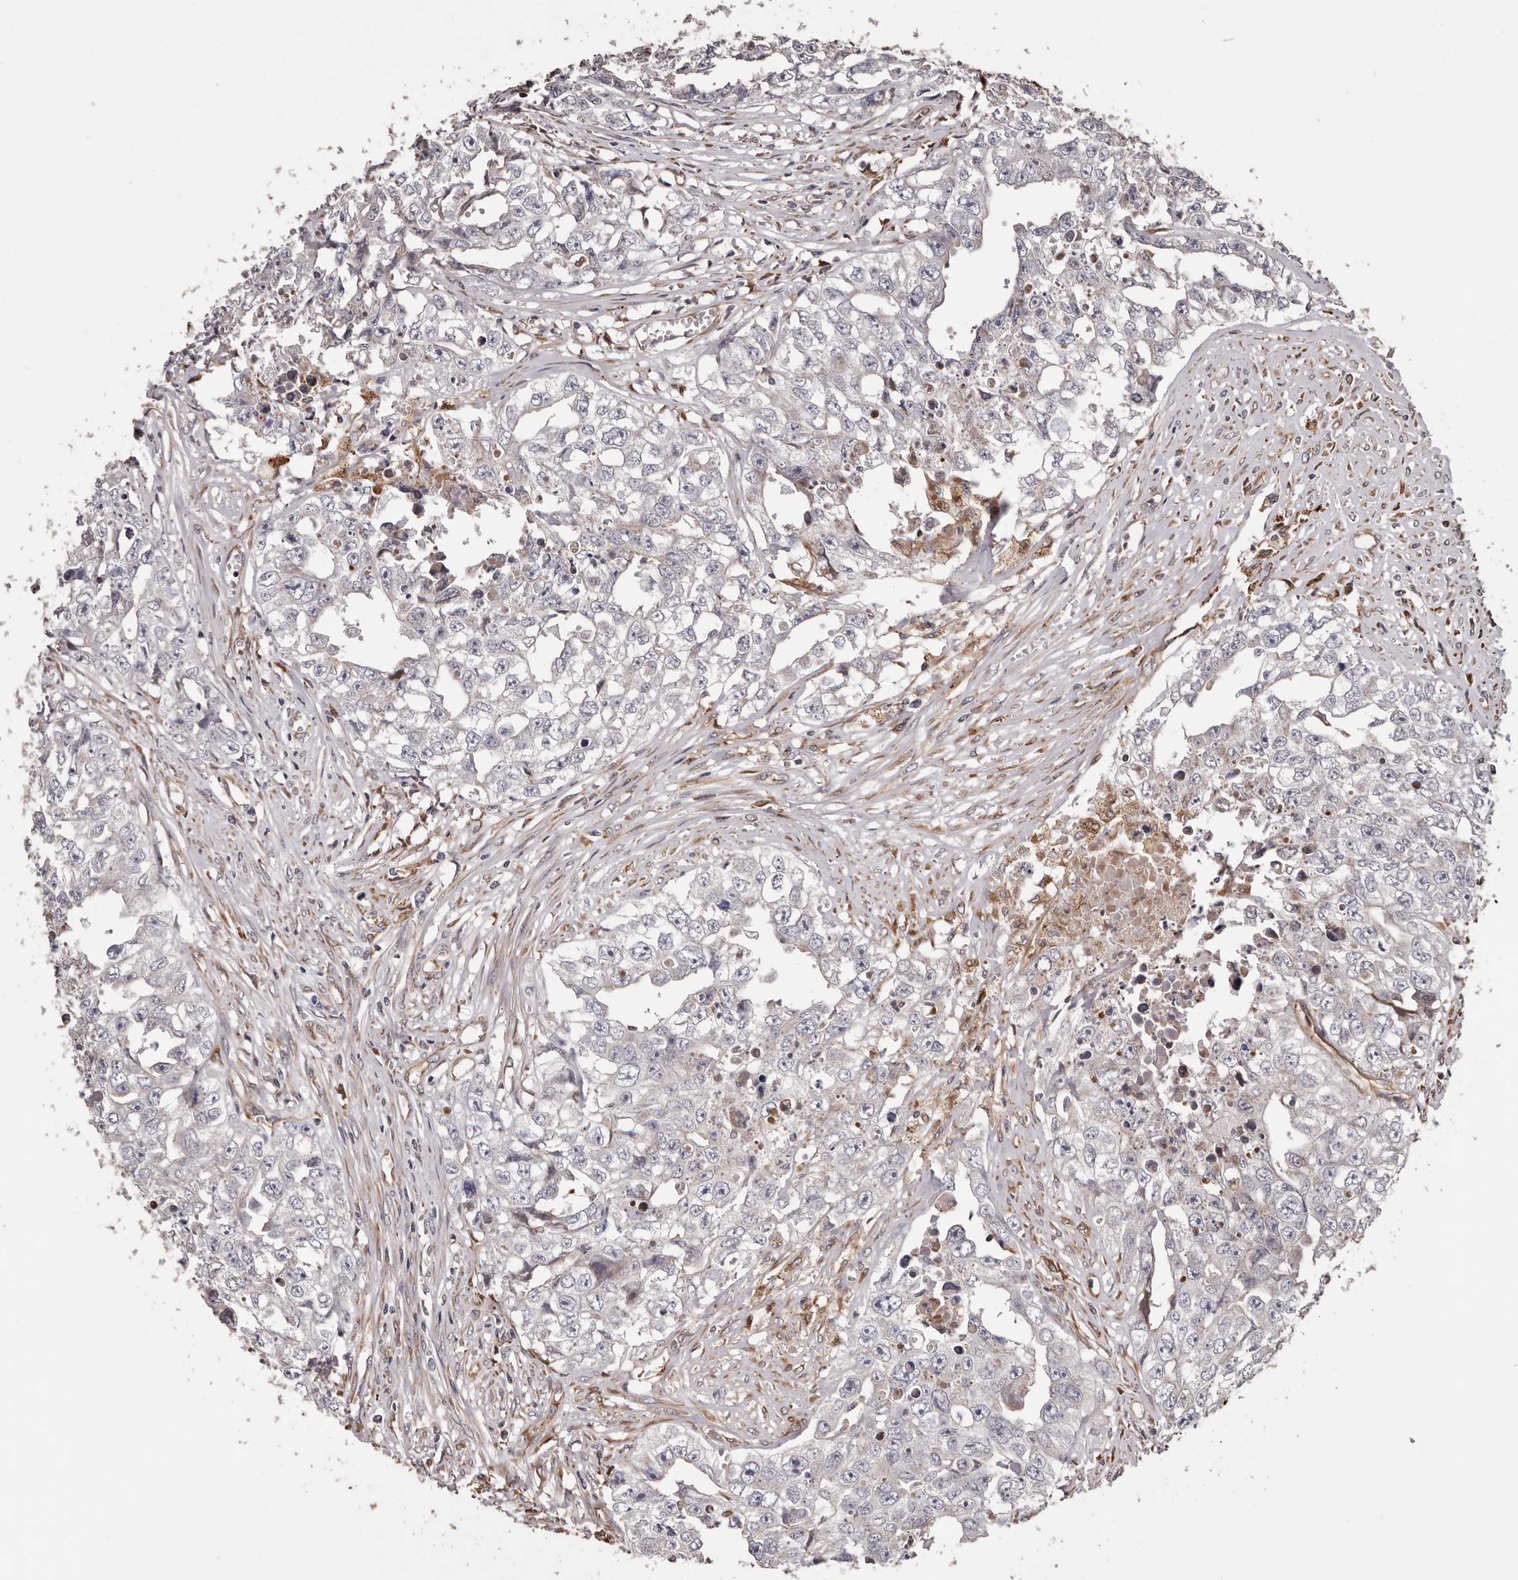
{"staining": {"intensity": "negative", "quantity": "none", "location": "none"}, "tissue": "testis cancer", "cell_type": "Tumor cells", "image_type": "cancer", "snomed": [{"axis": "morphology", "description": "Seminoma, NOS"}, {"axis": "morphology", "description": "Carcinoma, Embryonal, NOS"}, {"axis": "topography", "description": "Testis"}], "caption": "The histopathology image shows no significant expression in tumor cells of testis cancer.", "gene": "CEP104", "patient": {"sex": "male", "age": 43}}